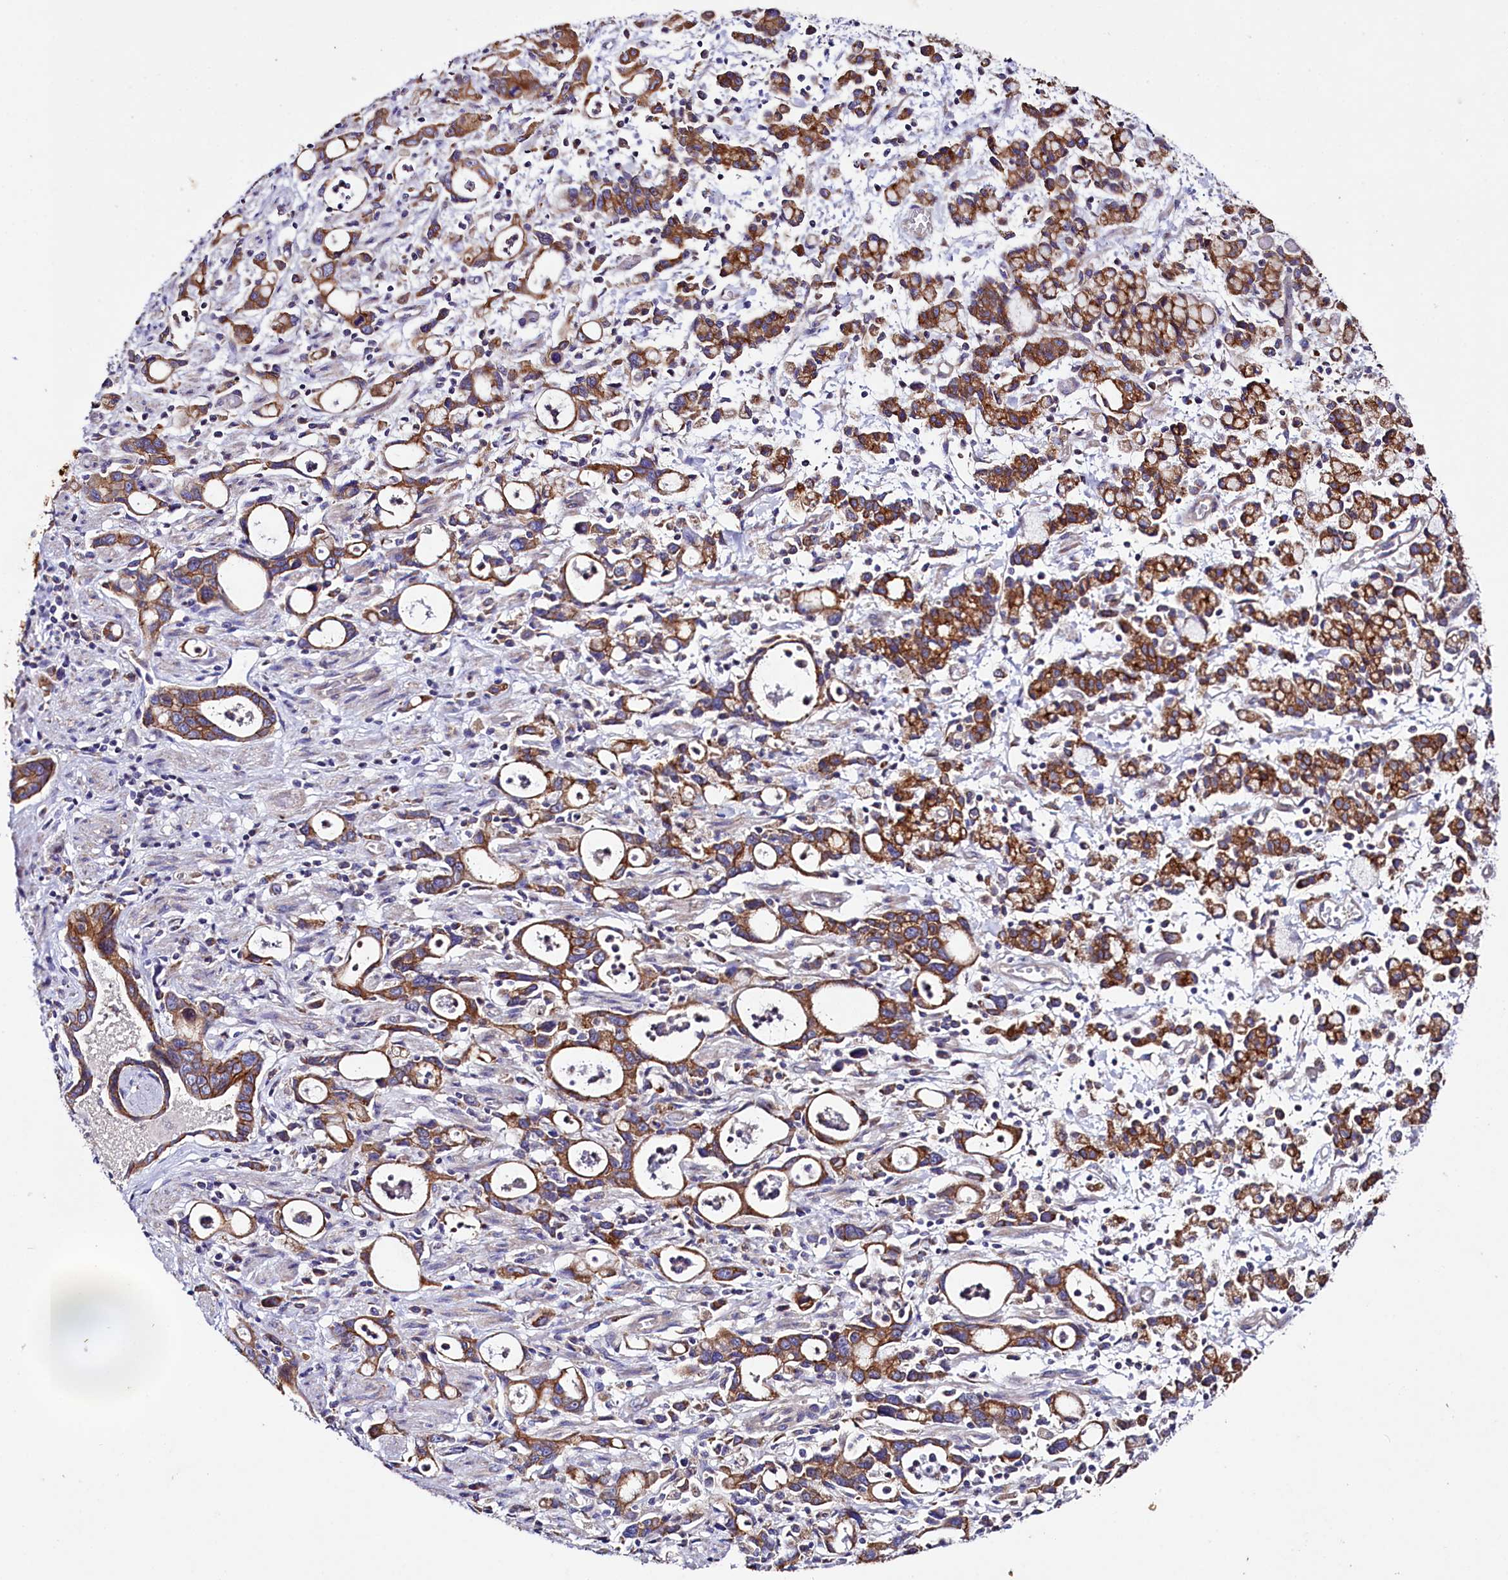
{"staining": {"intensity": "strong", "quantity": ">75%", "location": "cytoplasmic/membranous"}, "tissue": "stomach cancer", "cell_type": "Tumor cells", "image_type": "cancer", "snomed": [{"axis": "morphology", "description": "Adenocarcinoma, NOS"}, {"axis": "topography", "description": "Stomach, lower"}], "caption": "Strong cytoplasmic/membranous protein staining is seen in about >75% of tumor cells in adenocarcinoma (stomach). The staining was performed using DAB (3,3'-diaminobenzidine) to visualize the protein expression in brown, while the nuclei were stained in blue with hematoxylin (Magnification: 20x).", "gene": "SACM1L", "patient": {"sex": "female", "age": 43}}